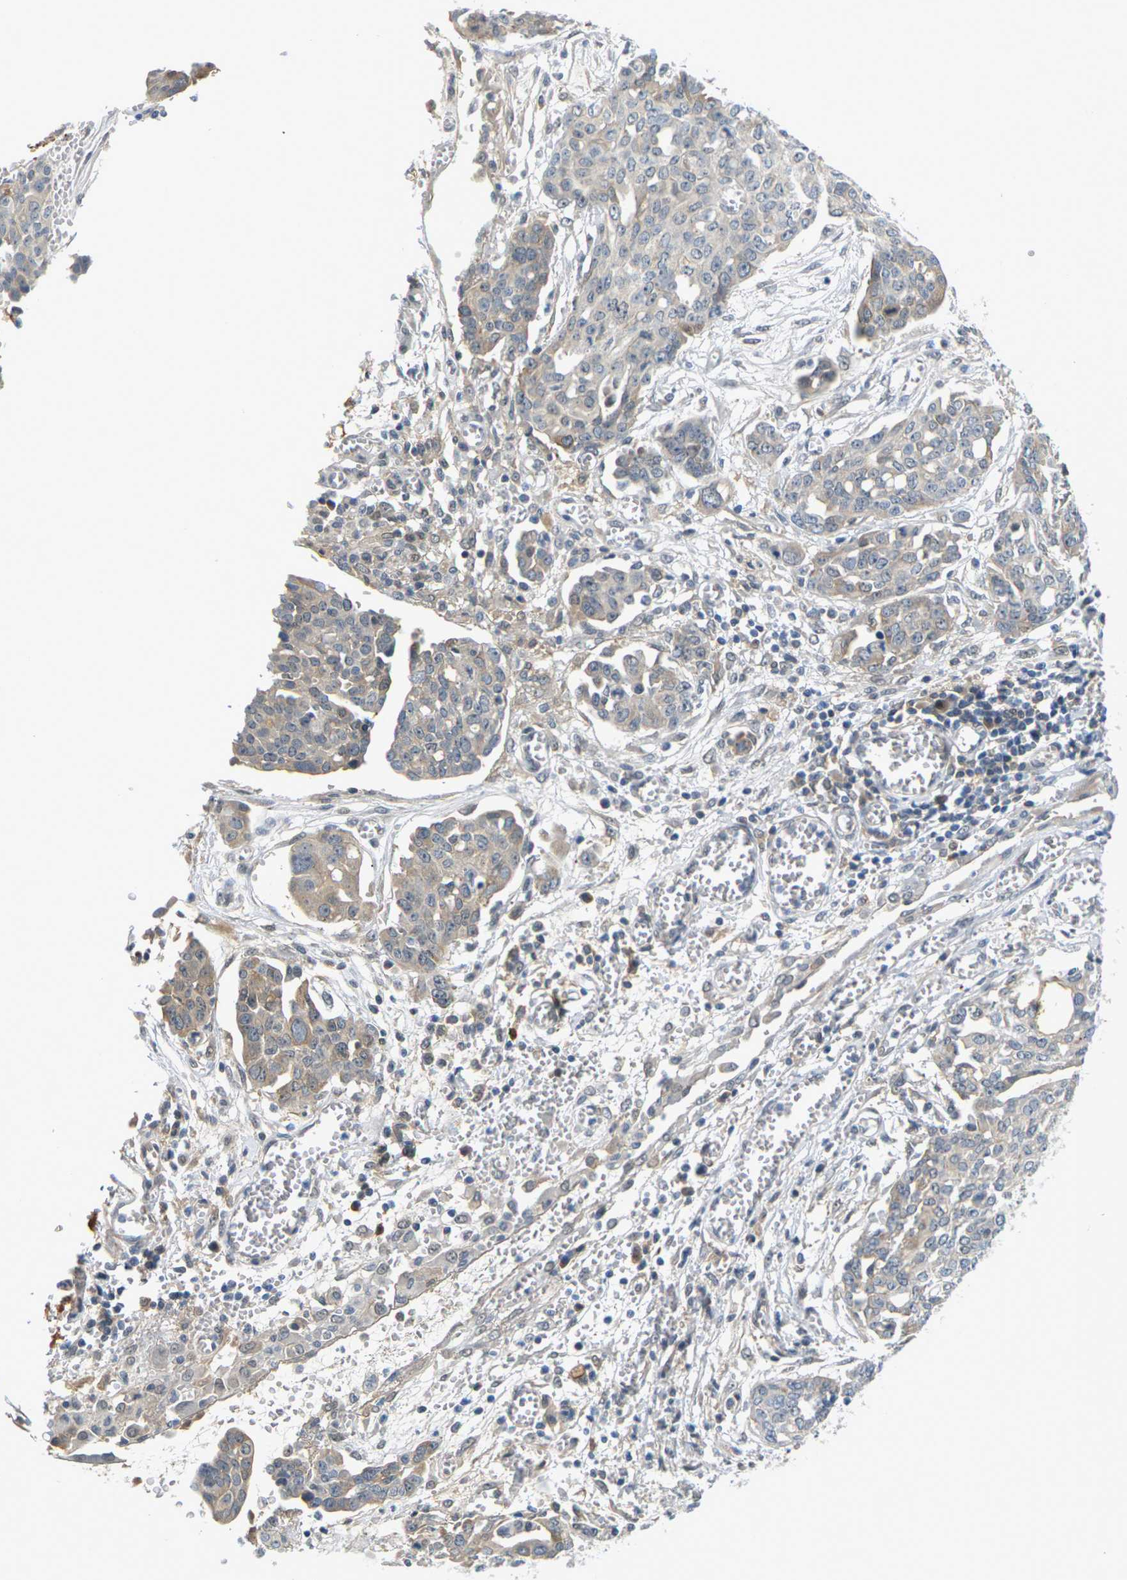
{"staining": {"intensity": "weak", "quantity": ">75%", "location": "cytoplasmic/membranous"}, "tissue": "ovarian cancer", "cell_type": "Tumor cells", "image_type": "cancer", "snomed": [{"axis": "morphology", "description": "Cystadenocarcinoma, serous, NOS"}, {"axis": "topography", "description": "Soft tissue"}, {"axis": "topography", "description": "Ovary"}], "caption": "There is low levels of weak cytoplasmic/membranous staining in tumor cells of ovarian serous cystadenocarcinoma, as demonstrated by immunohistochemical staining (brown color).", "gene": "PKP2", "patient": {"sex": "female", "age": 57}}